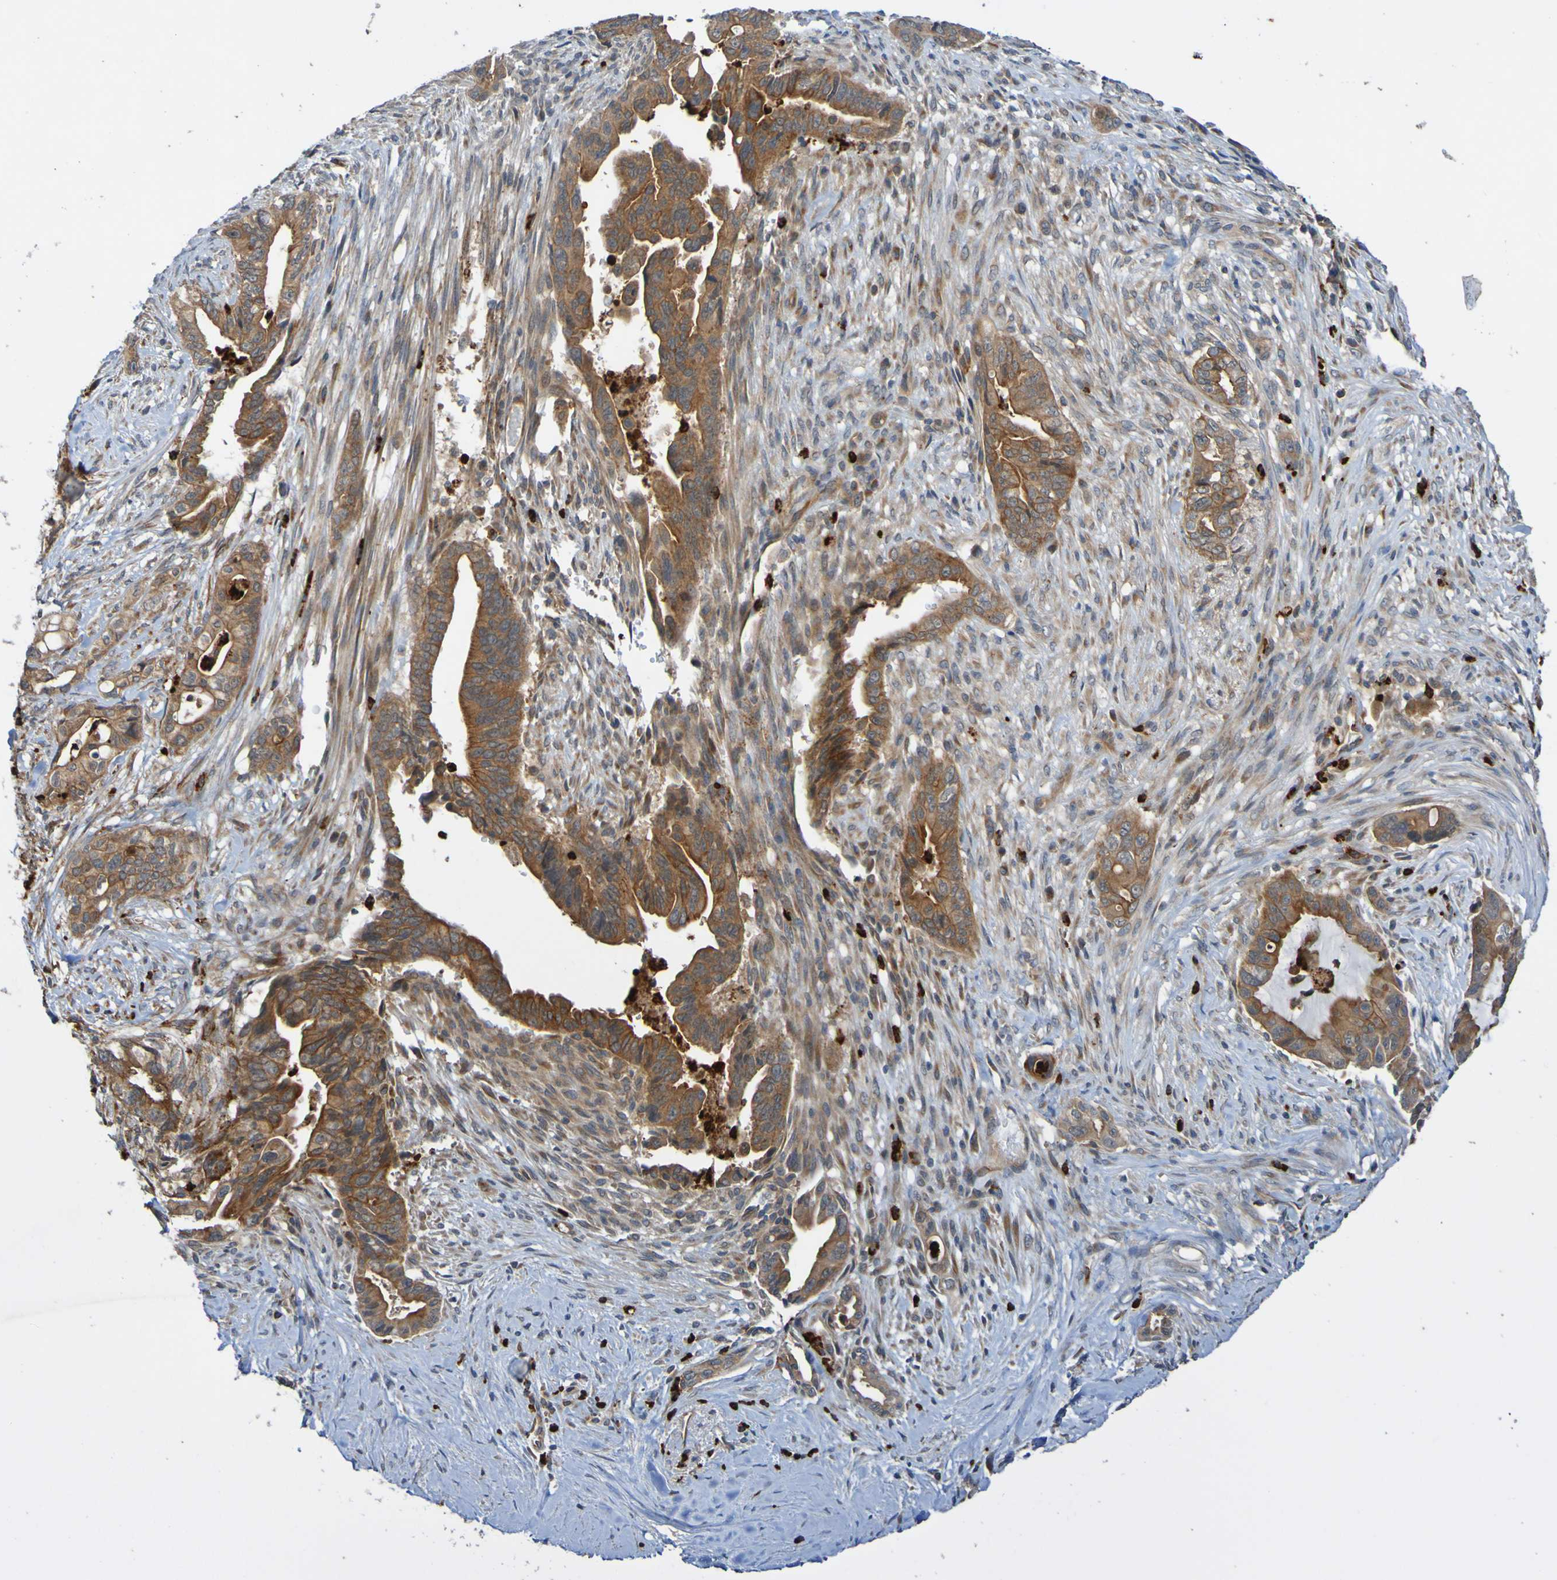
{"staining": {"intensity": "strong", "quantity": ">75%", "location": "cytoplasmic/membranous"}, "tissue": "pancreatic cancer", "cell_type": "Tumor cells", "image_type": "cancer", "snomed": [{"axis": "morphology", "description": "Adenocarcinoma, NOS"}, {"axis": "topography", "description": "Pancreas"}], "caption": "Immunohistochemistry image of neoplastic tissue: human pancreatic cancer stained using immunohistochemistry exhibits high levels of strong protein expression localized specifically in the cytoplasmic/membranous of tumor cells, appearing as a cytoplasmic/membranous brown color.", "gene": "ST8SIA6", "patient": {"sex": "male", "age": 70}}